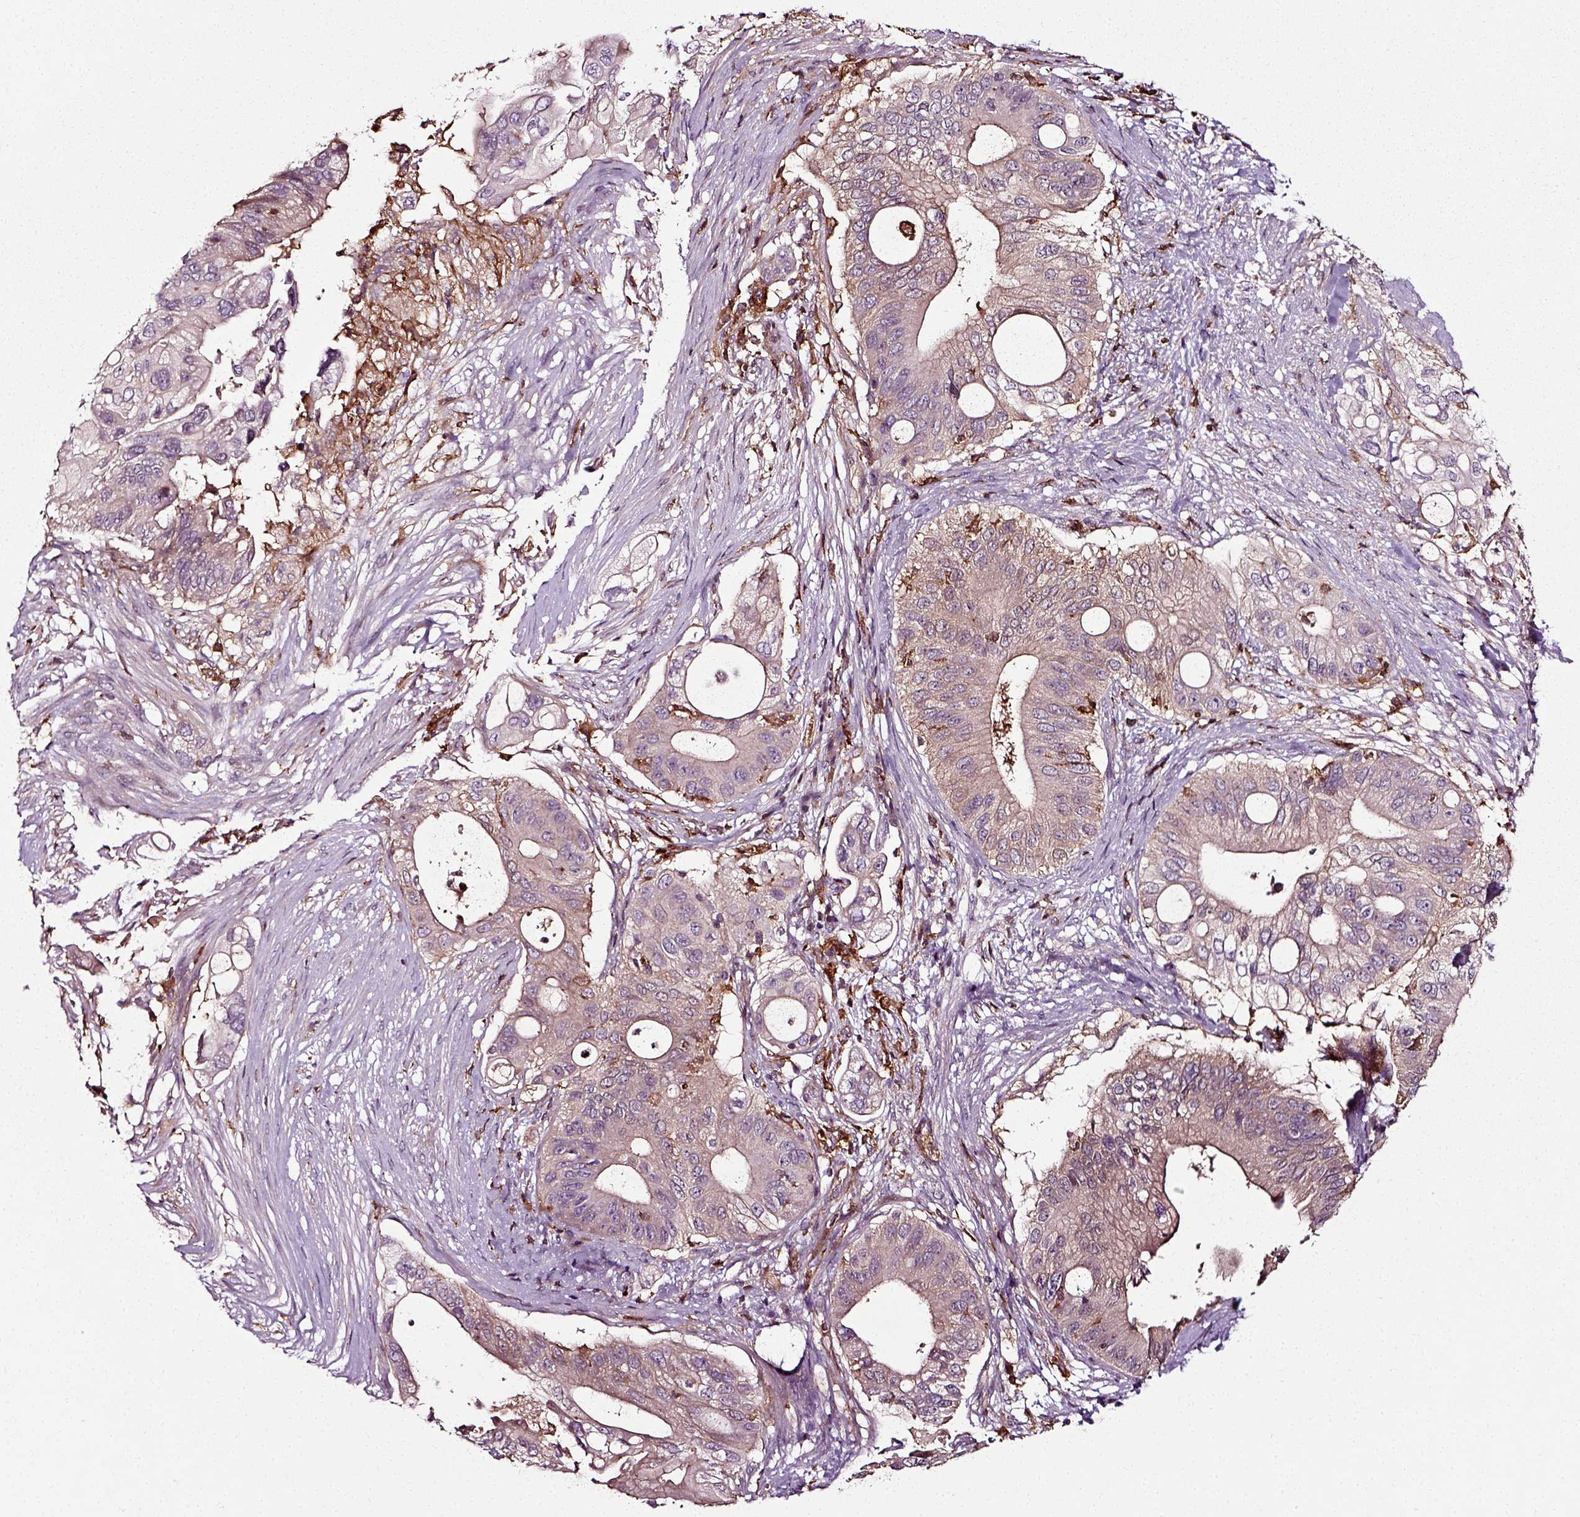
{"staining": {"intensity": "negative", "quantity": "none", "location": "none"}, "tissue": "pancreatic cancer", "cell_type": "Tumor cells", "image_type": "cancer", "snomed": [{"axis": "morphology", "description": "Adenocarcinoma, NOS"}, {"axis": "topography", "description": "Pancreas"}], "caption": "This is an immunohistochemistry (IHC) micrograph of human pancreatic cancer (adenocarcinoma). There is no staining in tumor cells.", "gene": "RHOF", "patient": {"sex": "female", "age": 72}}